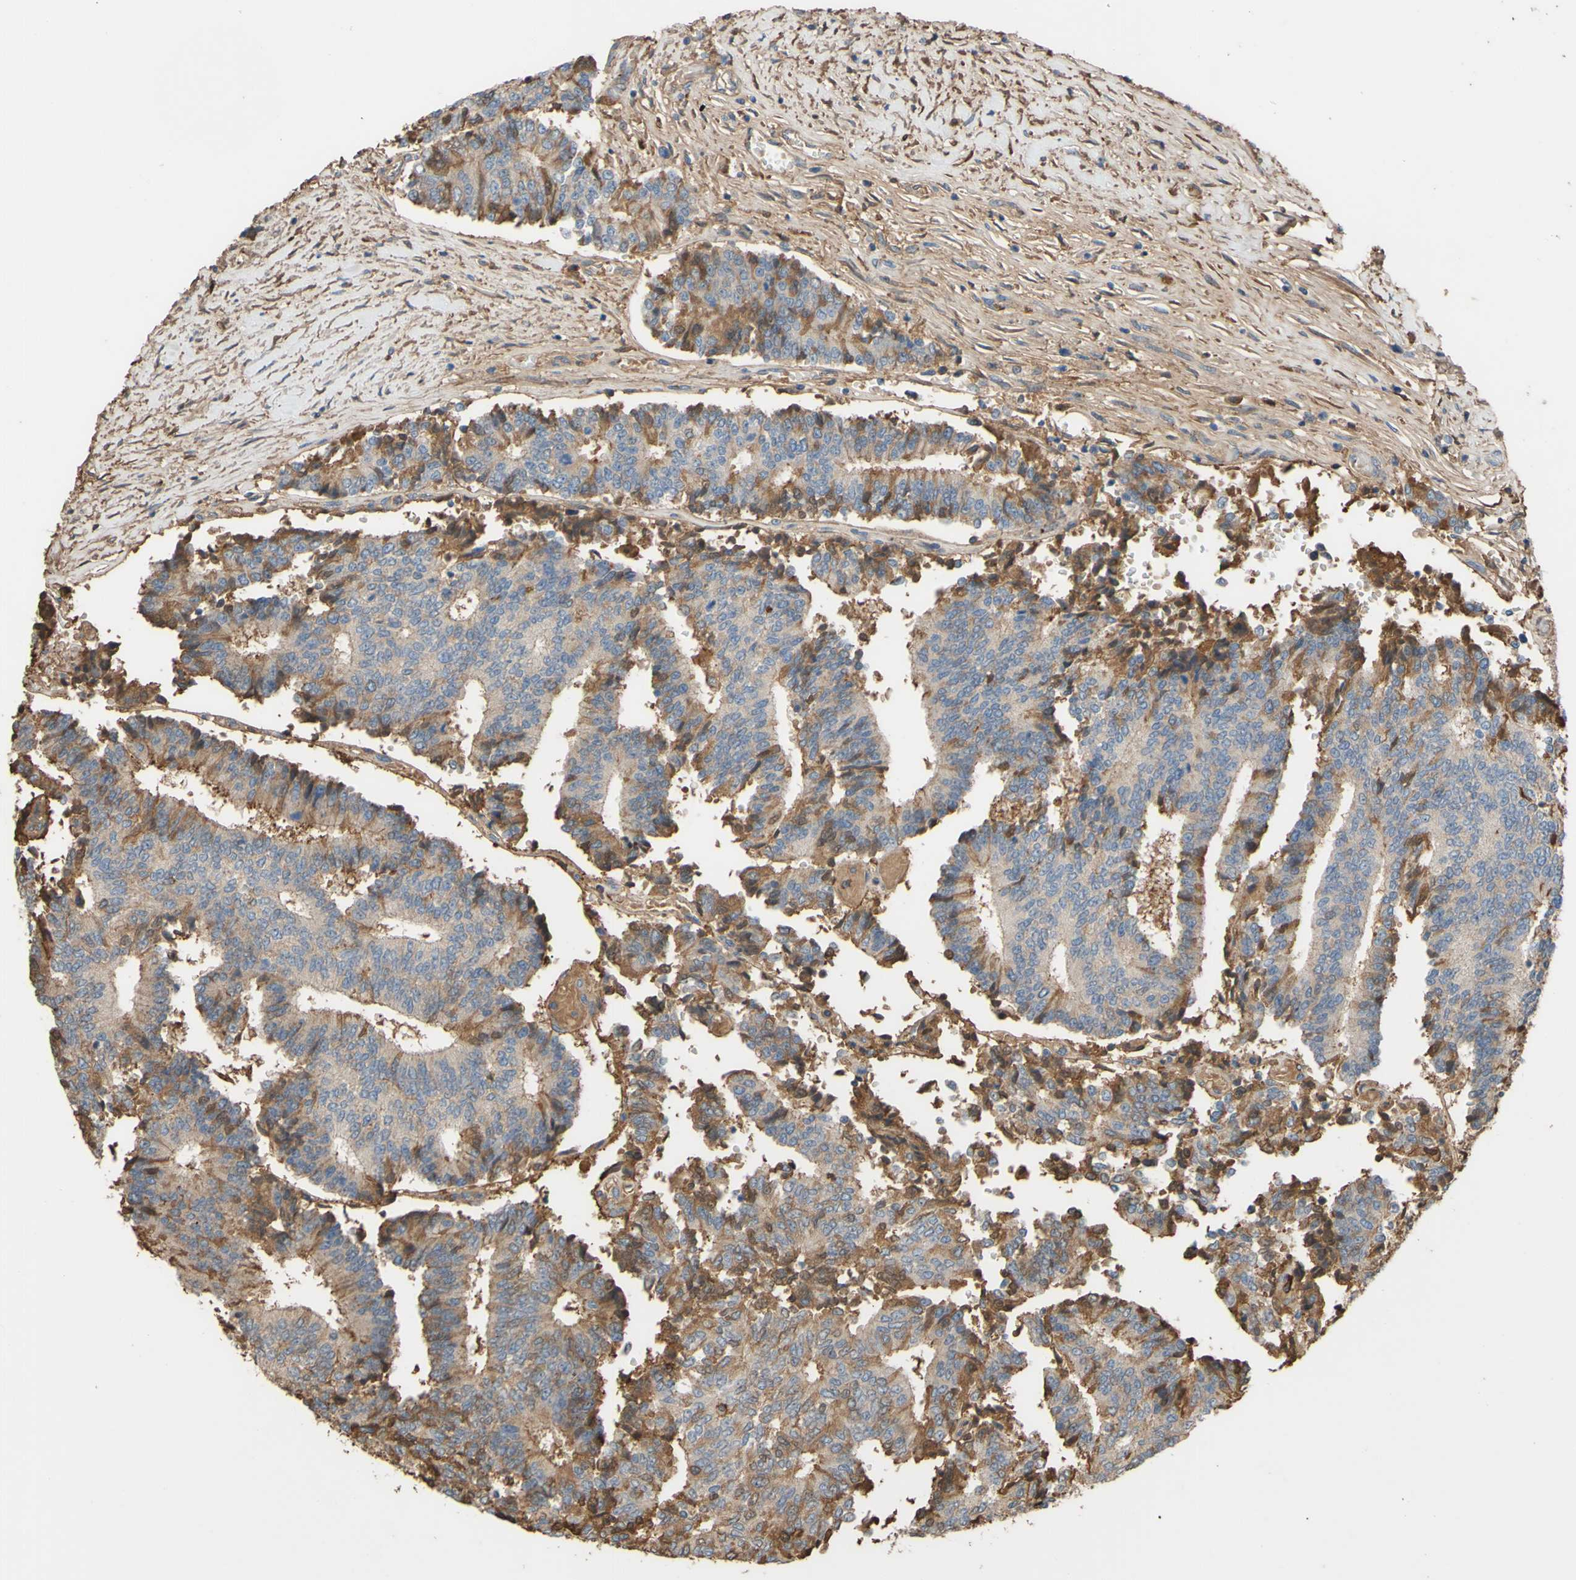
{"staining": {"intensity": "moderate", "quantity": "<25%", "location": "cytoplasmic/membranous"}, "tissue": "prostate cancer", "cell_type": "Tumor cells", "image_type": "cancer", "snomed": [{"axis": "morphology", "description": "Normal tissue, NOS"}, {"axis": "morphology", "description": "Adenocarcinoma, High grade"}, {"axis": "topography", "description": "Prostate"}, {"axis": "topography", "description": "Seminal veicle"}], "caption": "Immunohistochemistry (IHC) photomicrograph of neoplastic tissue: prostate high-grade adenocarcinoma stained using IHC displays low levels of moderate protein expression localized specifically in the cytoplasmic/membranous of tumor cells, appearing as a cytoplasmic/membranous brown color.", "gene": "PTGDS", "patient": {"sex": "male", "age": 55}}